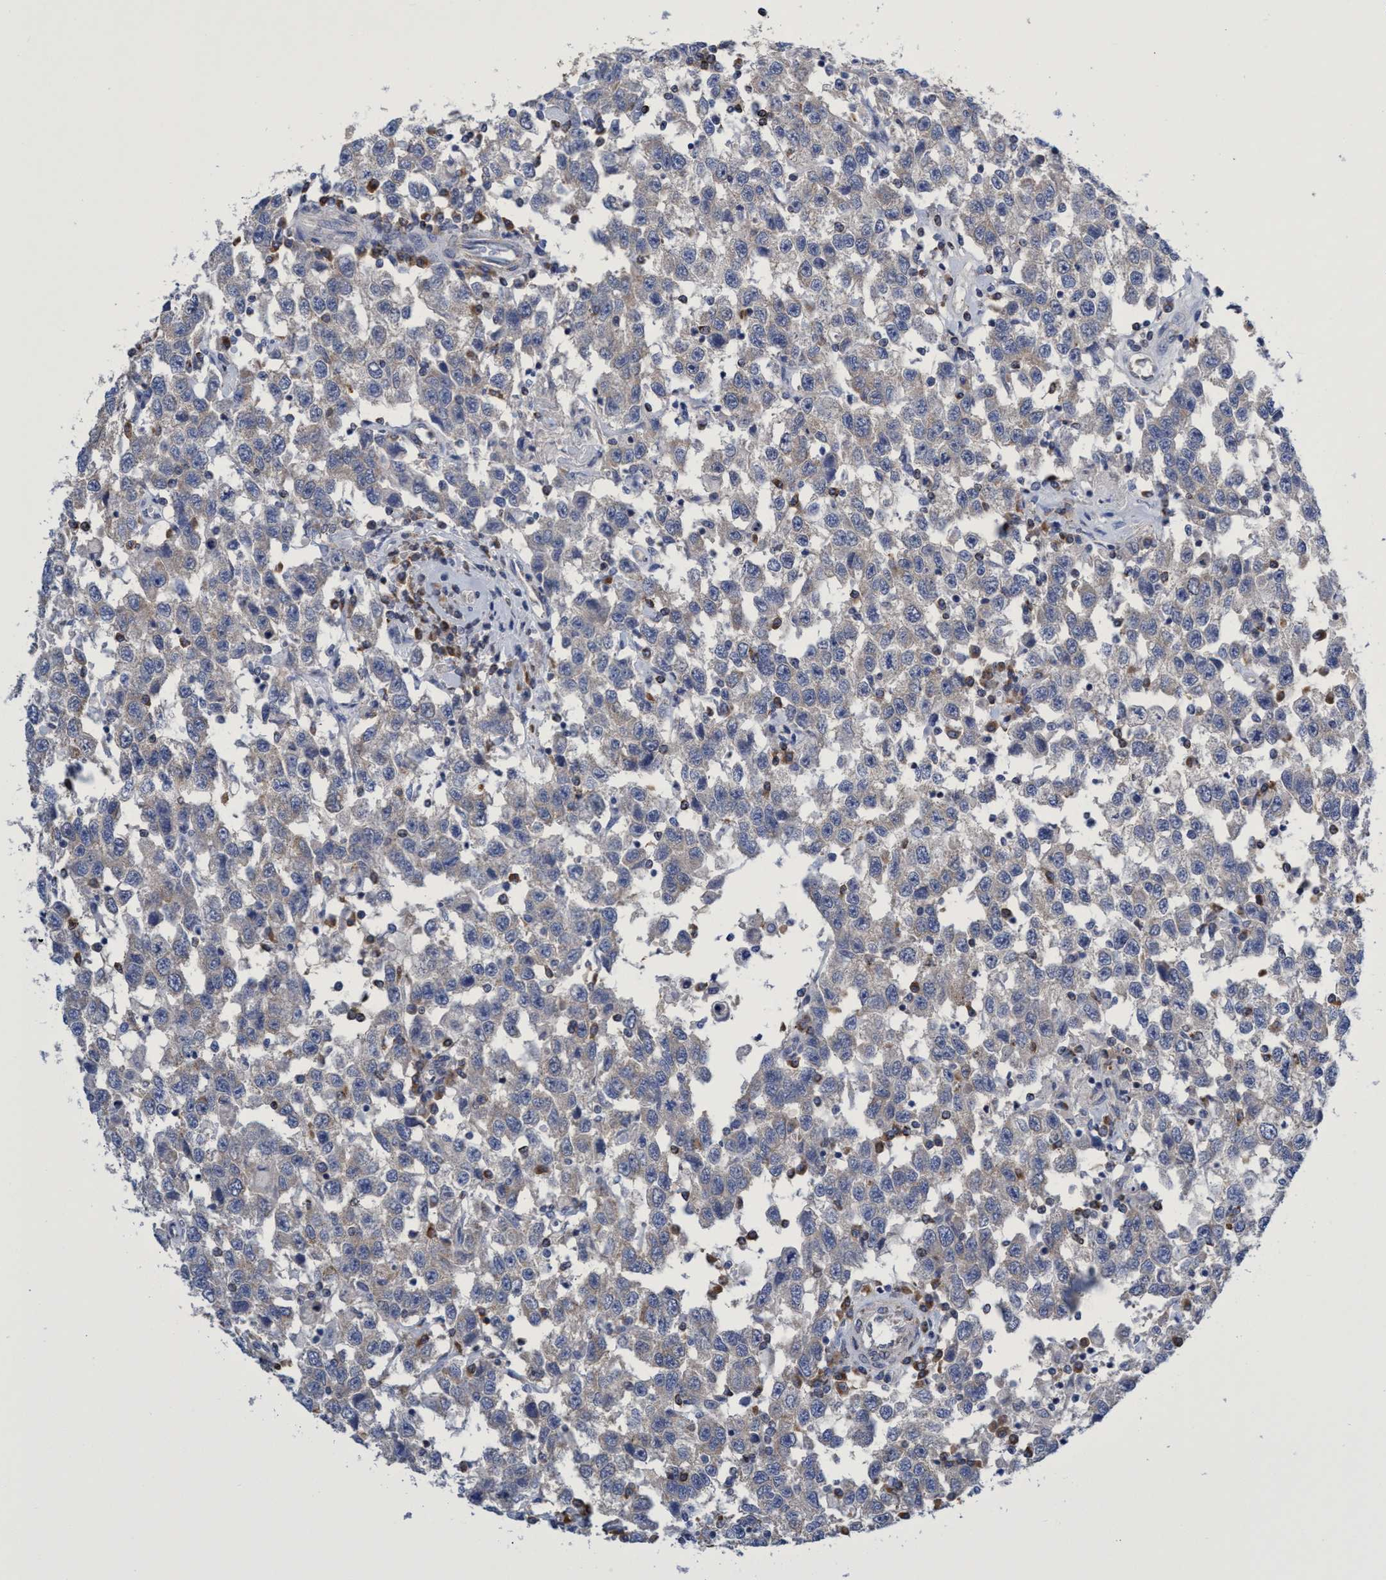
{"staining": {"intensity": "negative", "quantity": "none", "location": "none"}, "tissue": "testis cancer", "cell_type": "Tumor cells", "image_type": "cancer", "snomed": [{"axis": "morphology", "description": "Seminoma, NOS"}, {"axis": "topography", "description": "Testis"}], "caption": "Immunohistochemistry (IHC) histopathology image of human testis cancer stained for a protein (brown), which exhibits no staining in tumor cells.", "gene": "CRYZ", "patient": {"sex": "male", "age": 41}}